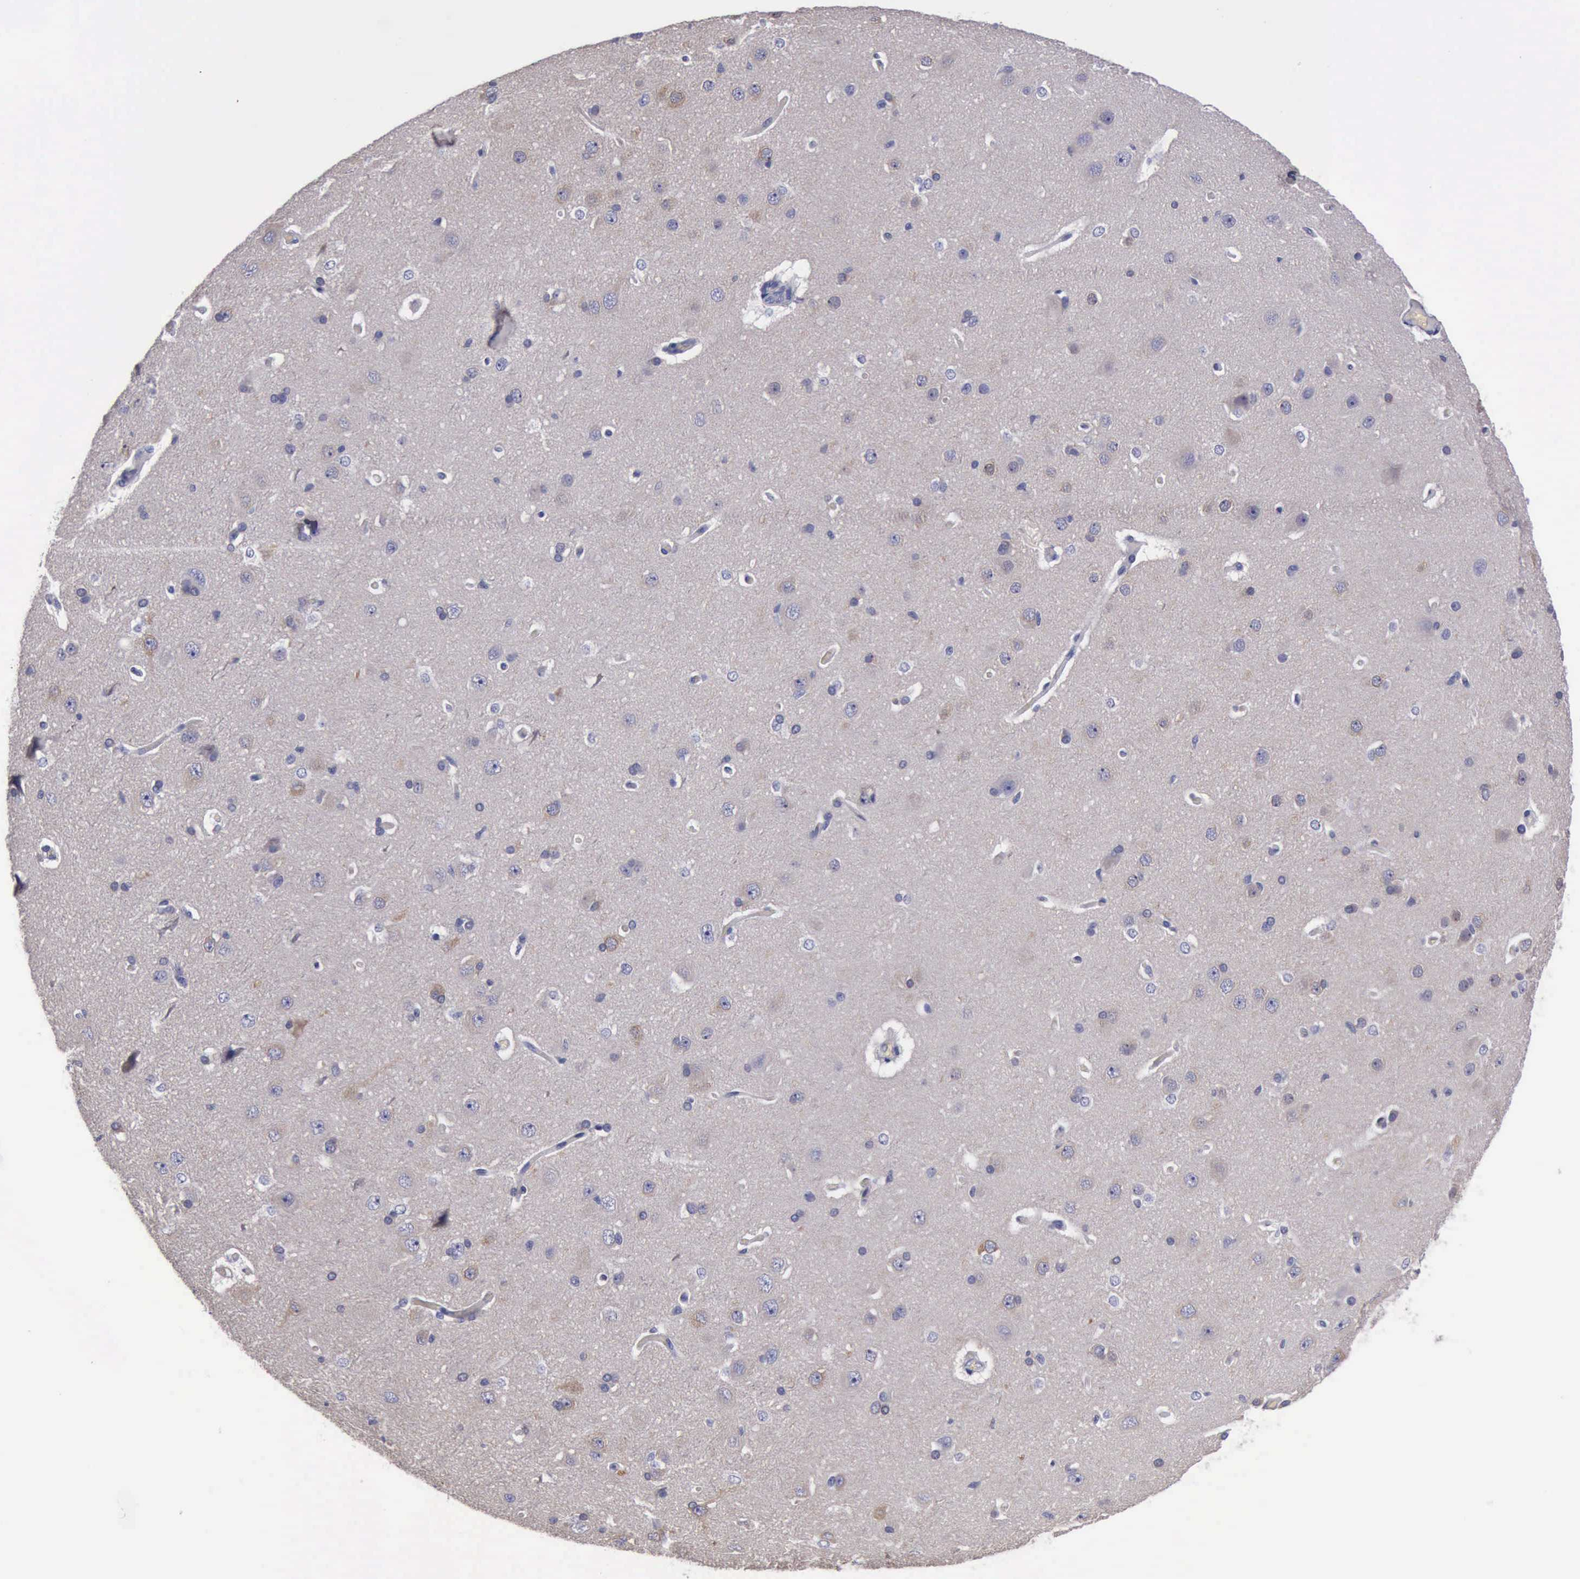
{"staining": {"intensity": "negative", "quantity": "none", "location": "none"}, "tissue": "cerebral cortex", "cell_type": "Endothelial cells", "image_type": "normal", "snomed": [{"axis": "morphology", "description": "Normal tissue, NOS"}, {"axis": "topography", "description": "Cerebral cortex"}], "caption": "High power microscopy micrograph of an immunohistochemistry histopathology image of normal cerebral cortex, revealing no significant expression in endothelial cells.", "gene": "CEP128", "patient": {"sex": "female", "age": 45}}